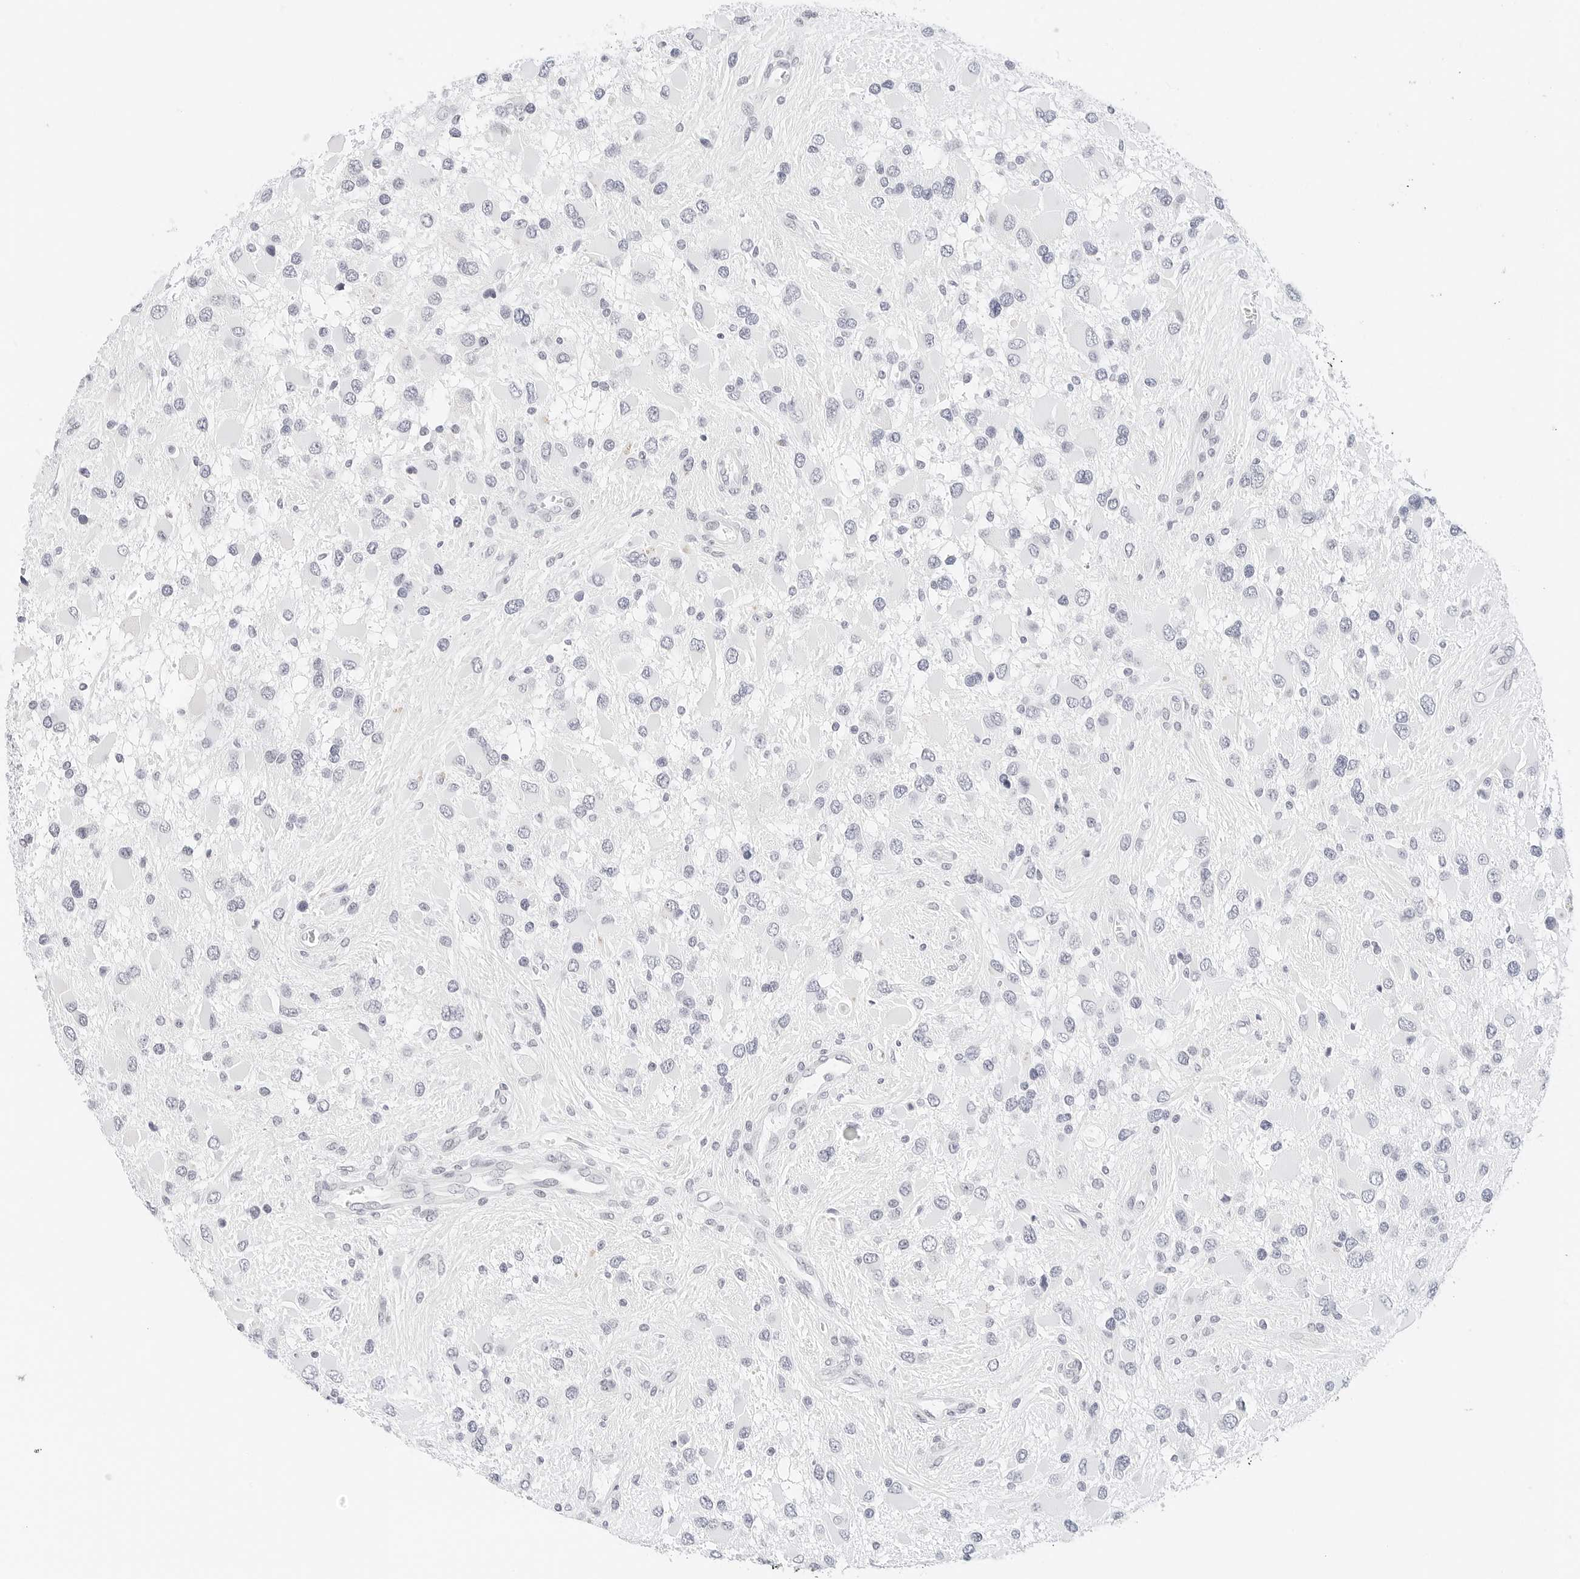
{"staining": {"intensity": "negative", "quantity": "none", "location": "none"}, "tissue": "glioma", "cell_type": "Tumor cells", "image_type": "cancer", "snomed": [{"axis": "morphology", "description": "Glioma, malignant, High grade"}, {"axis": "topography", "description": "Brain"}], "caption": "High magnification brightfield microscopy of glioma stained with DAB (3,3'-diaminobenzidine) (brown) and counterstained with hematoxylin (blue): tumor cells show no significant expression.", "gene": "CD22", "patient": {"sex": "male", "age": 53}}